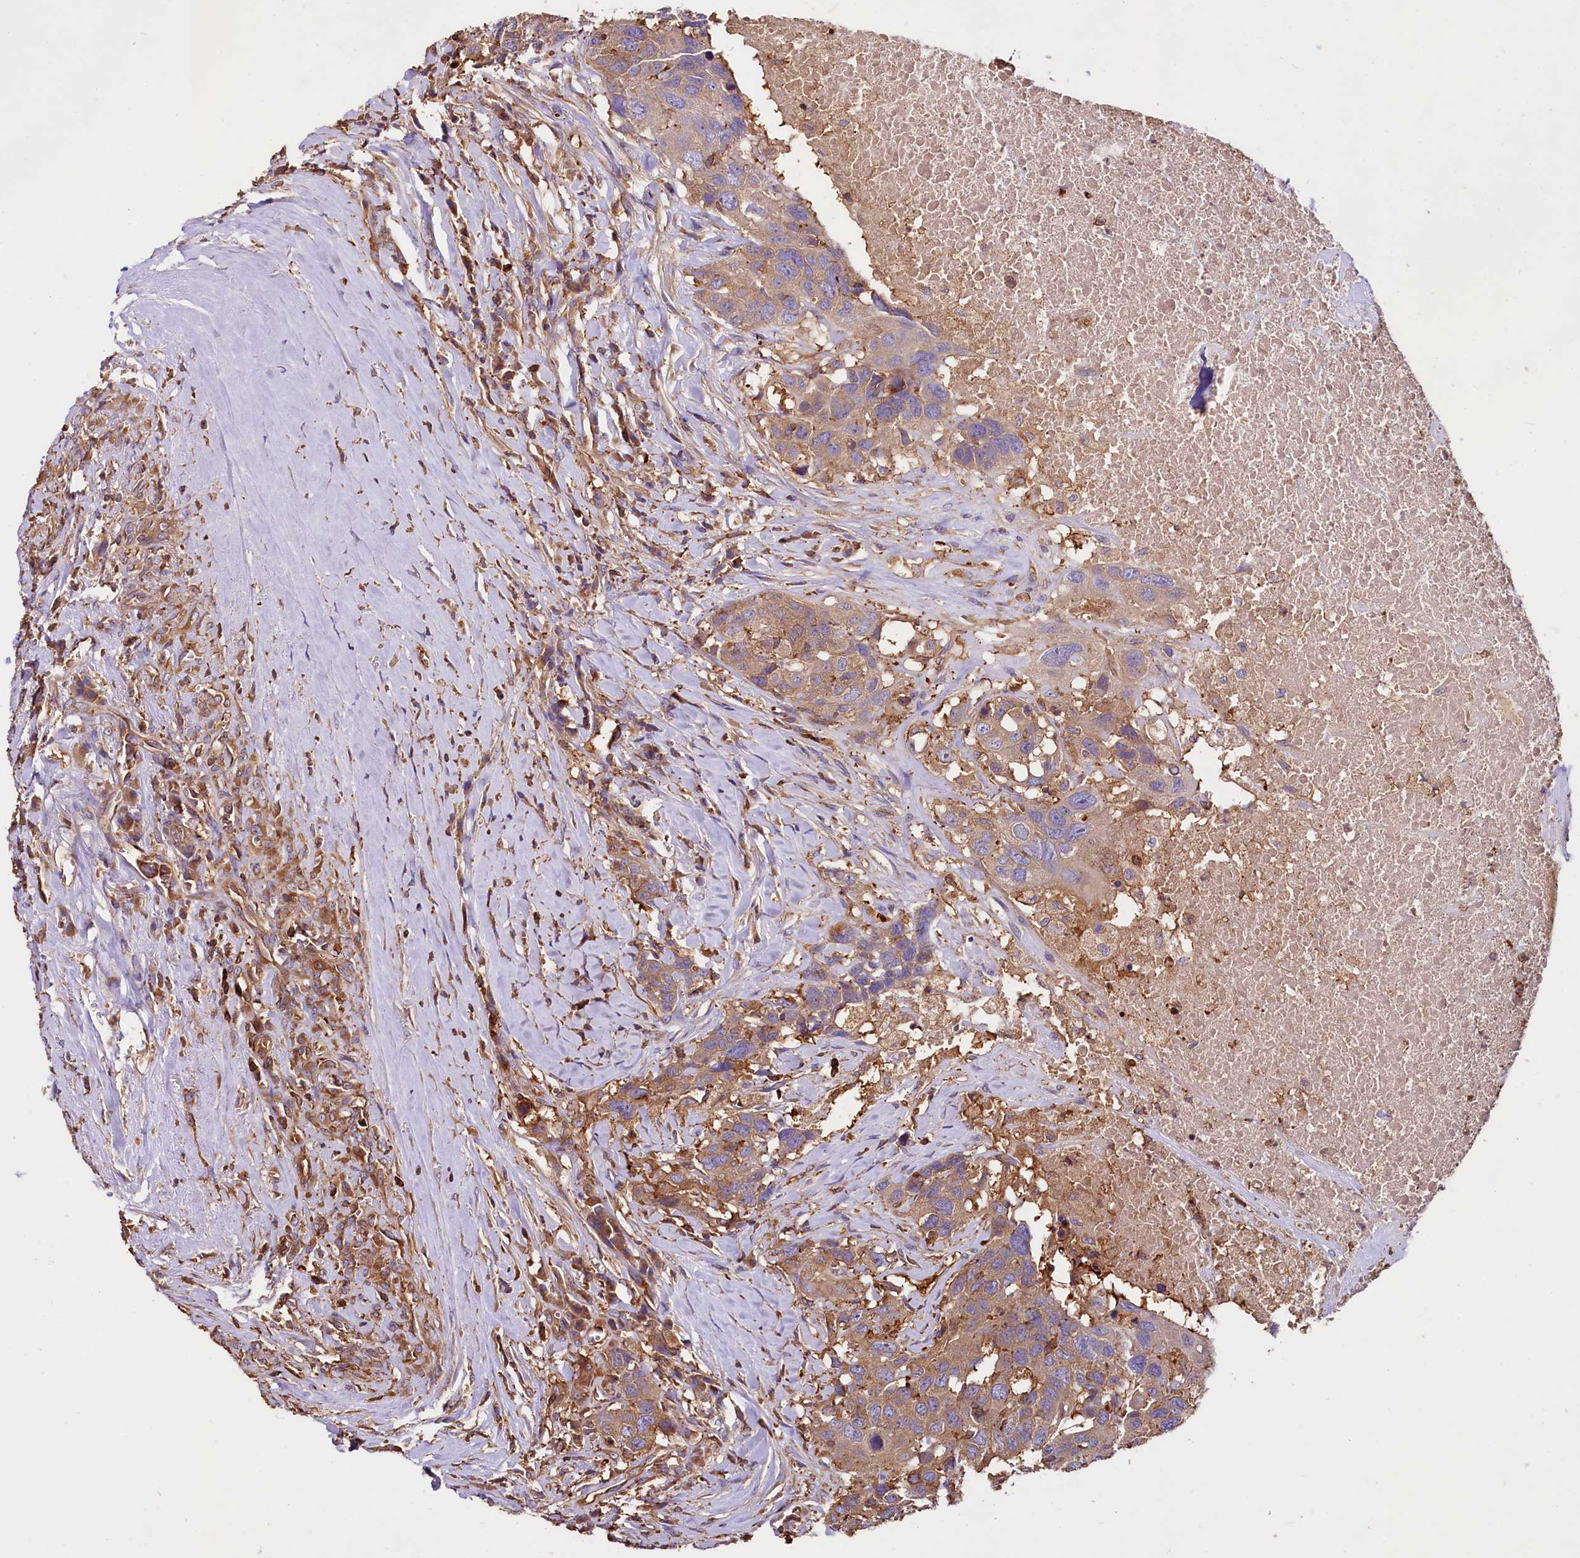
{"staining": {"intensity": "moderate", "quantity": "25%-75%", "location": "cytoplasmic/membranous"}, "tissue": "head and neck cancer", "cell_type": "Tumor cells", "image_type": "cancer", "snomed": [{"axis": "morphology", "description": "Squamous cell carcinoma, NOS"}, {"axis": "topography", "description": "Head-Neck"}], "caption": "The image displays staining of head and neck cancer, revealing moderate cytoplasmic/membranous protein staining (brown color) within tumor cells.", "gene": "RARS2", "patient": {"sex": "male", "age": 66}}